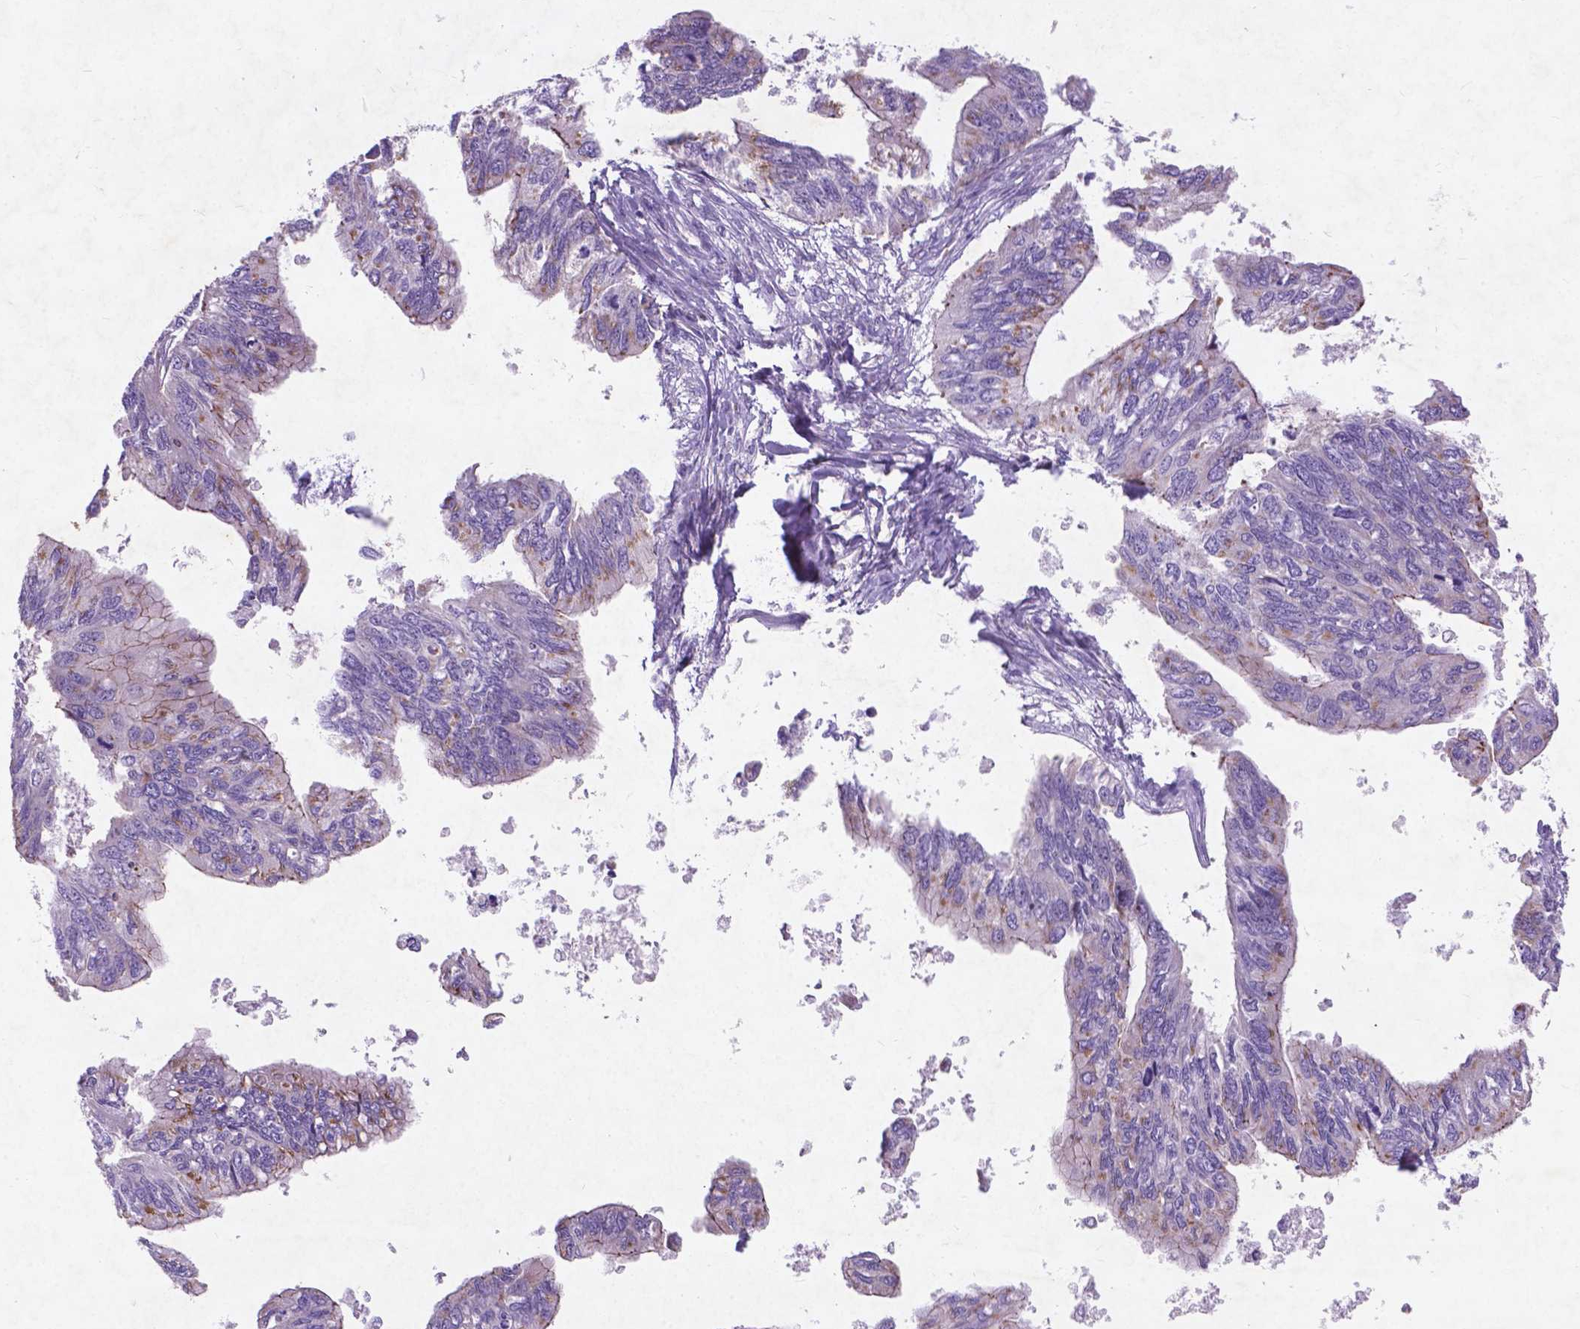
{"staining": {"intensity": "moderate", "quantity": "<25%", "location": "cytoplasmic/membranous"}, "tissue": "ovarian cancer", "cell_type": "Tumor cells", "image_type": "cancer", "snomed": [{"axis": "morphology", "description": "Cystadenocarcinoma, mucinous, NOS"}, {"axis": "topography", "description": "Ovary"}], "caption": "Tumor cells demonstrate low levels of moderate cytoplasmic/membranous staining in about <25% of cells in ovarian cancer (mucinous cystadenocarcinoma).", "gene": "ATG4D", "patient": {"sex": "female", "age": 76}}